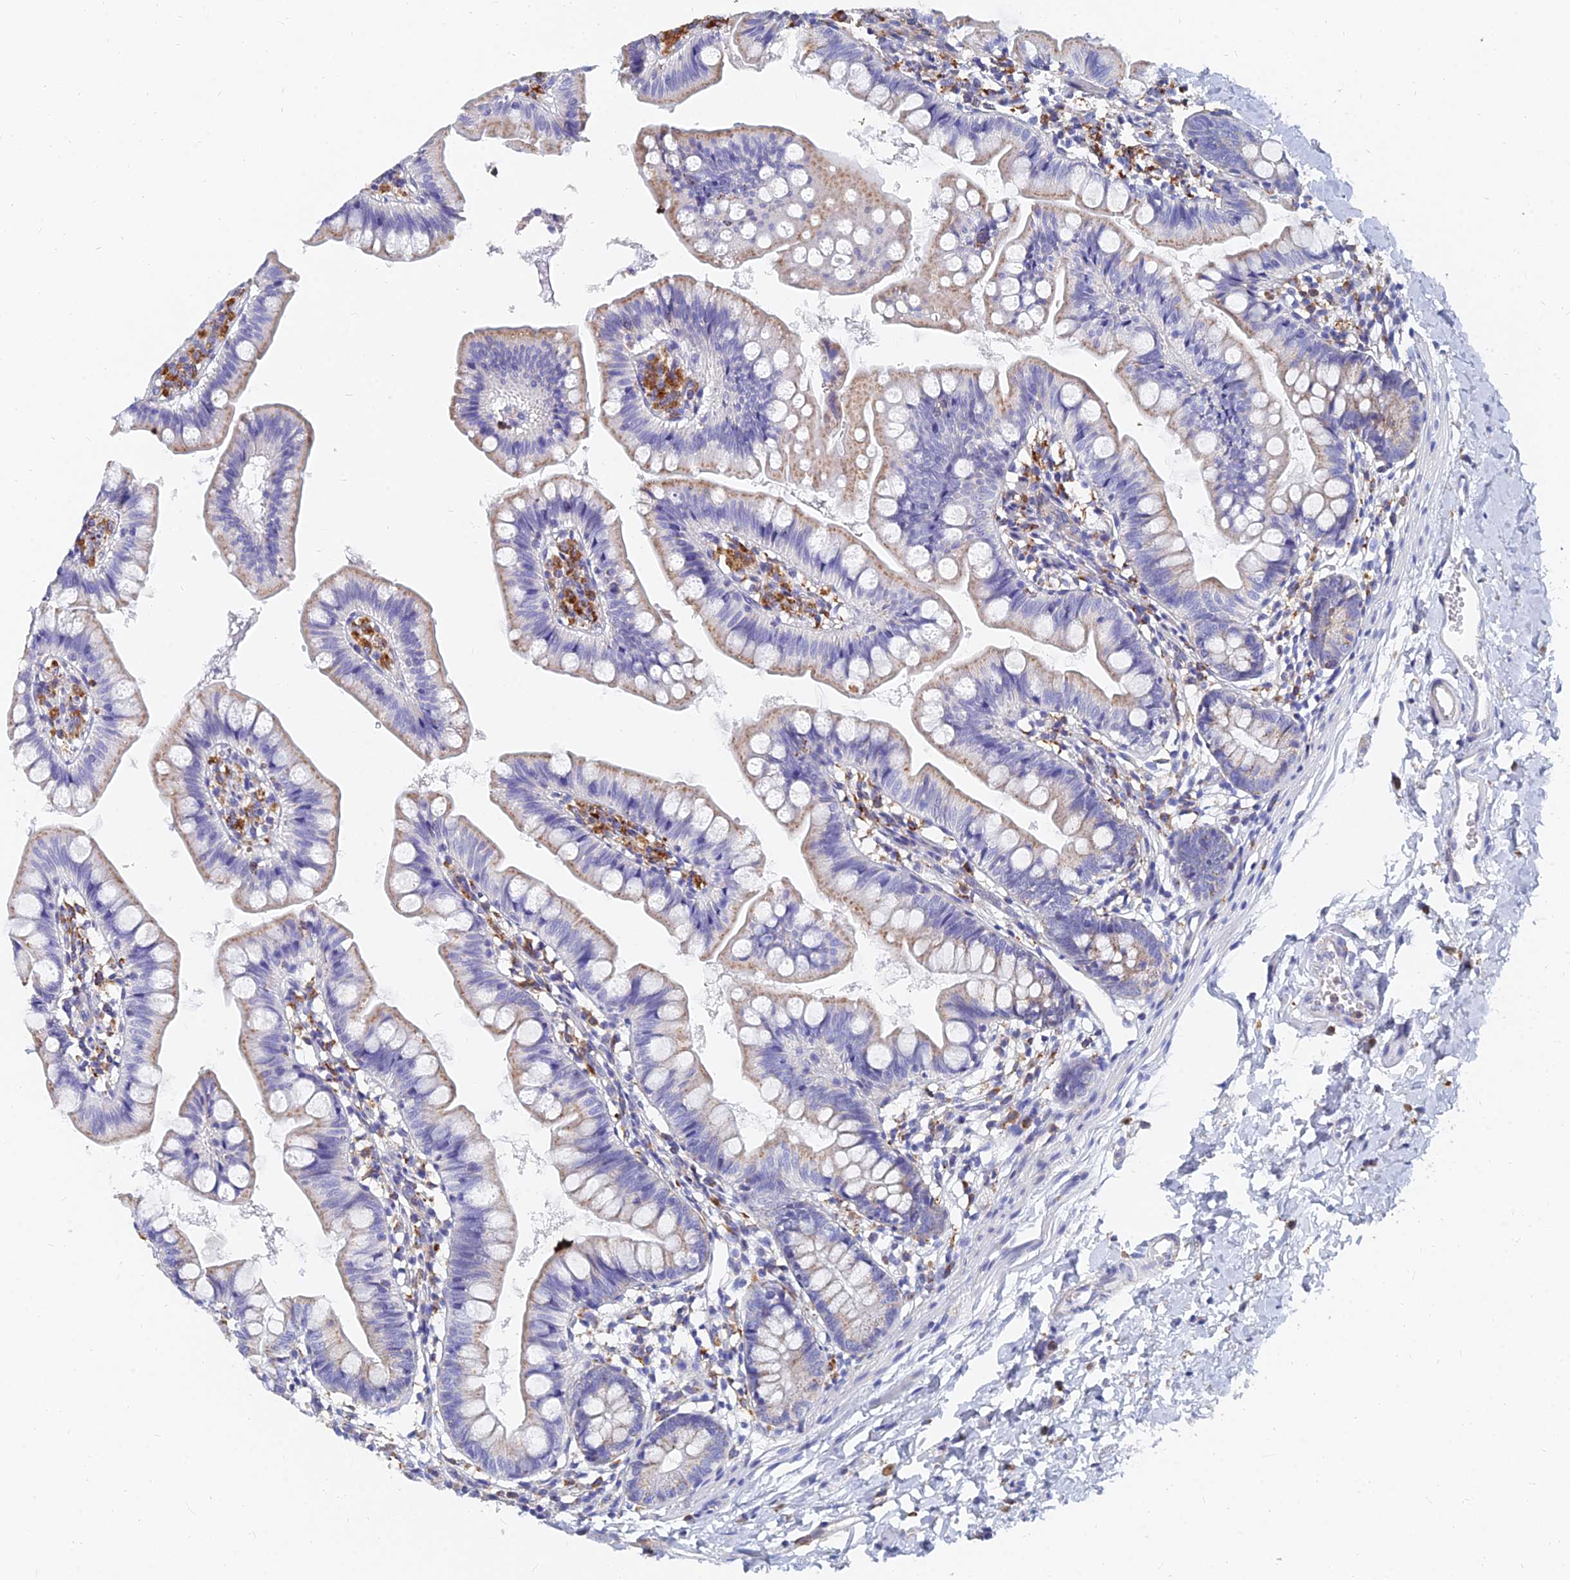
{"staining": {"intensity": "moderate", "quantity": ">75%", "location": "cytoplasmic/membranous"}, "tissue": "small intestine", "cell_type": "Glandular cells", "image_type": "normal", "snomed": [{"axis": "morphology", "description": "Normal tissue, NOS"}, {"axis": "topography", "description": "Small intestine"}], "caption": "A high-resolution micrograph shows IHC staining of normal small intestine, which reveals moderate cytoplasmic/membranous expression in approximately >75% of glandular cells. The staining was performed using DAB, with brown indicating positive protein expression. Nuclei are stained blue with hematoxylin.", "gene": "SPNS1", "patient": {"sex": "male", "age": 7}}